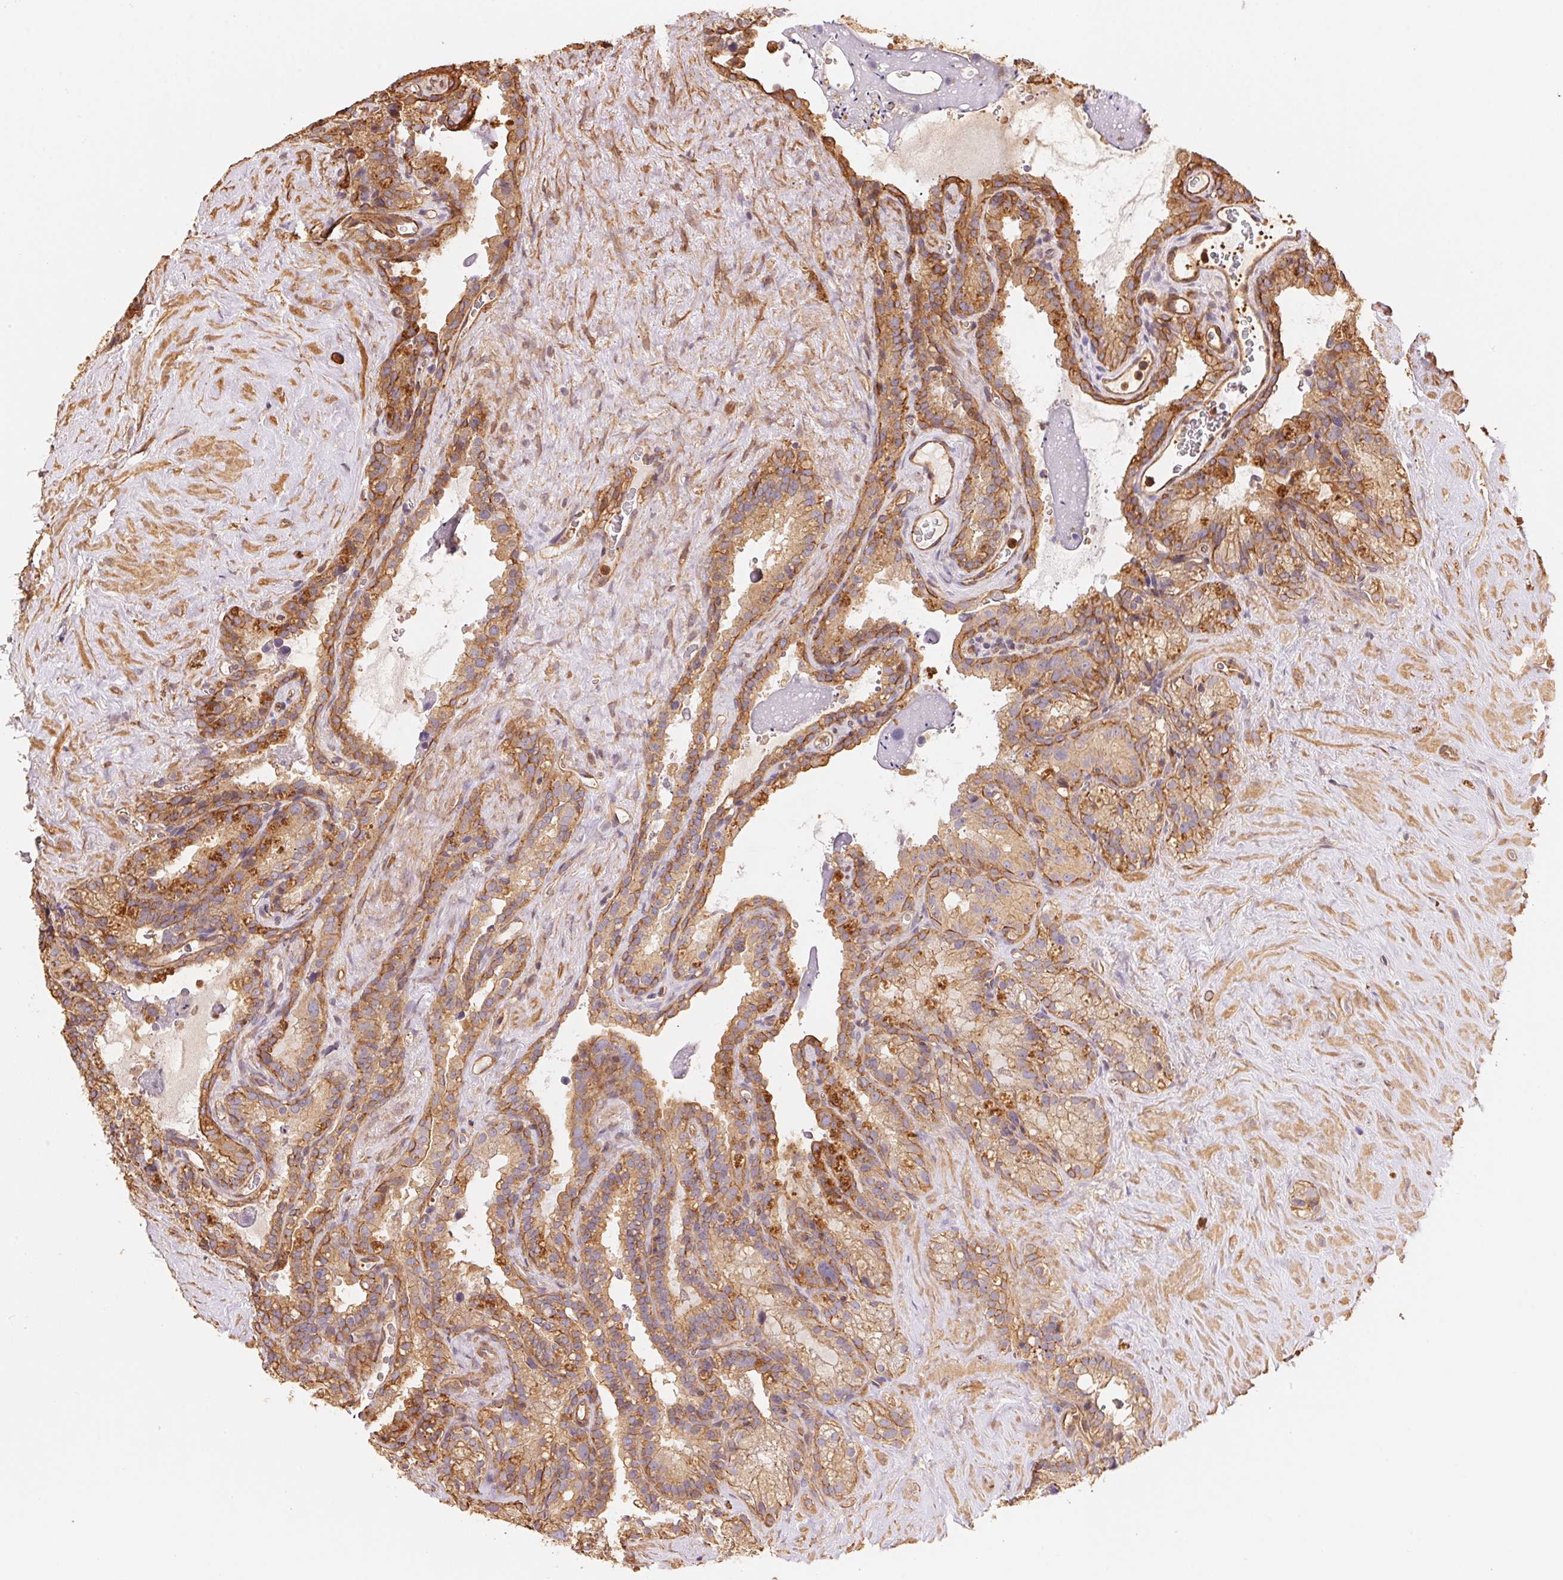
{"staining": {"intensity": "moderate", "quantity": ">75%", "location": "cytoplasmic/membranous"}, "tissue": "seminal vesicle", "cell_type": "Glandular cells", "image_type": "normal", "snomed": [{"axis": "morphology", "description": "Normal tissue, NOS"}, {"axis": "topography", "description": "Prostate"}, {"axis": "topography", "description": "Seminal veicle"}], "caption": "Immunohistochemistry (IHC) of benign human seminal vesicle exhibits medium levels of moderate cytoplasmic/membranous positivity in about >75% of glandular cells. Immunohistochemistry (IHC) stains the protein in brown and the nuclei are stained blue.", "gene": "FRAS1", "patient": {"sex": "male", "age": 71}}